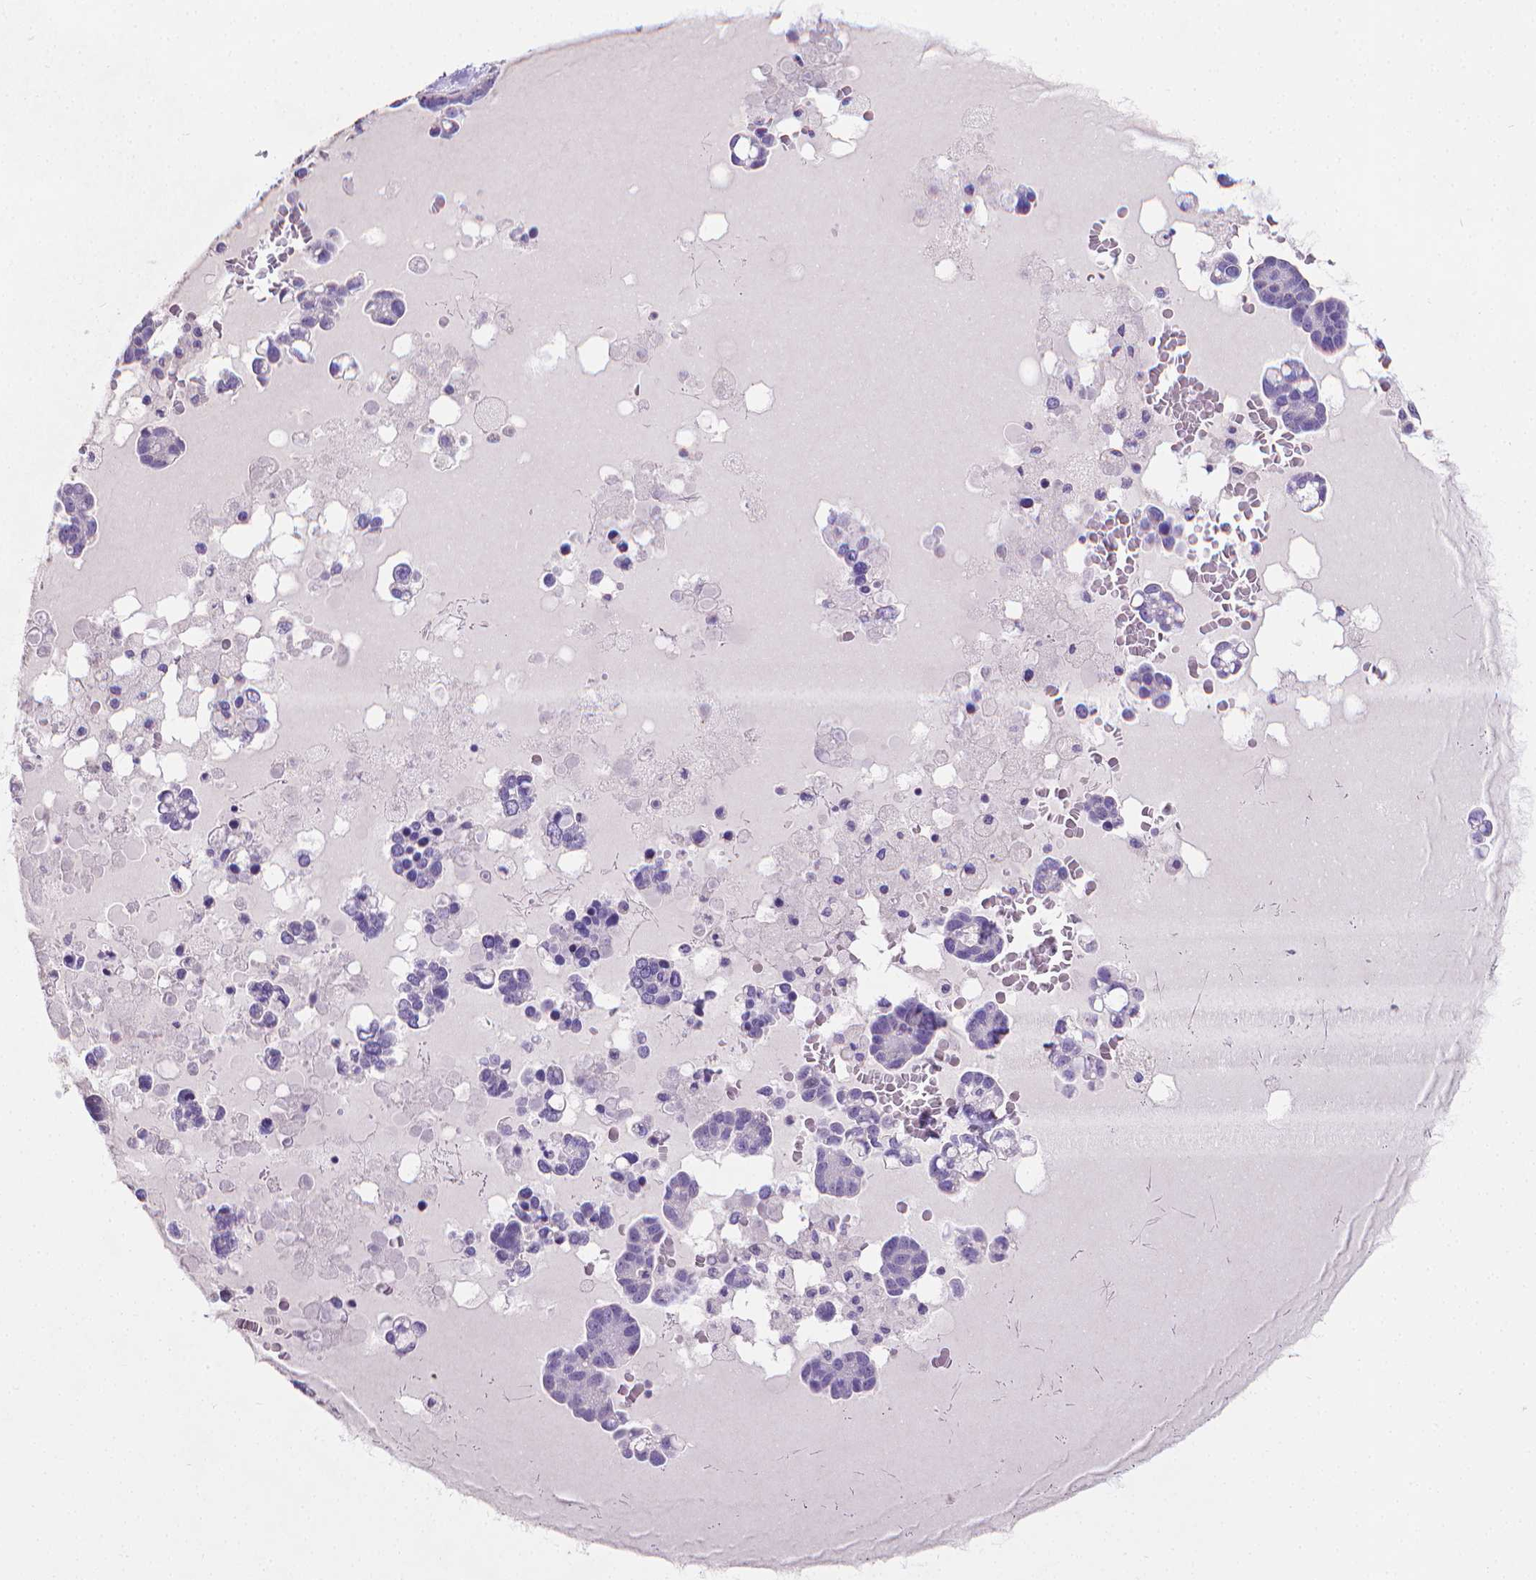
{"staining": {"intensity": "negative", "quantity": "none", "location": "none"}, "tissue": "ovarian cancer", "cell_type": "Tumor cells", "image_type": "cancer", "snomed": [{"axis": "morphology", "description": "Cystadenocarcinoma, serous, NOS"}, {"axis": "topography", "description": "Ovary"}], "caption": "DAB (3,3'-diaminobenzidine) immunohistochemical staining of human ovarian cancer demonstrates no significant expression in tumor cells.", "gene": "TNNI2", "patient": {"sex": "female", "age": 54}}